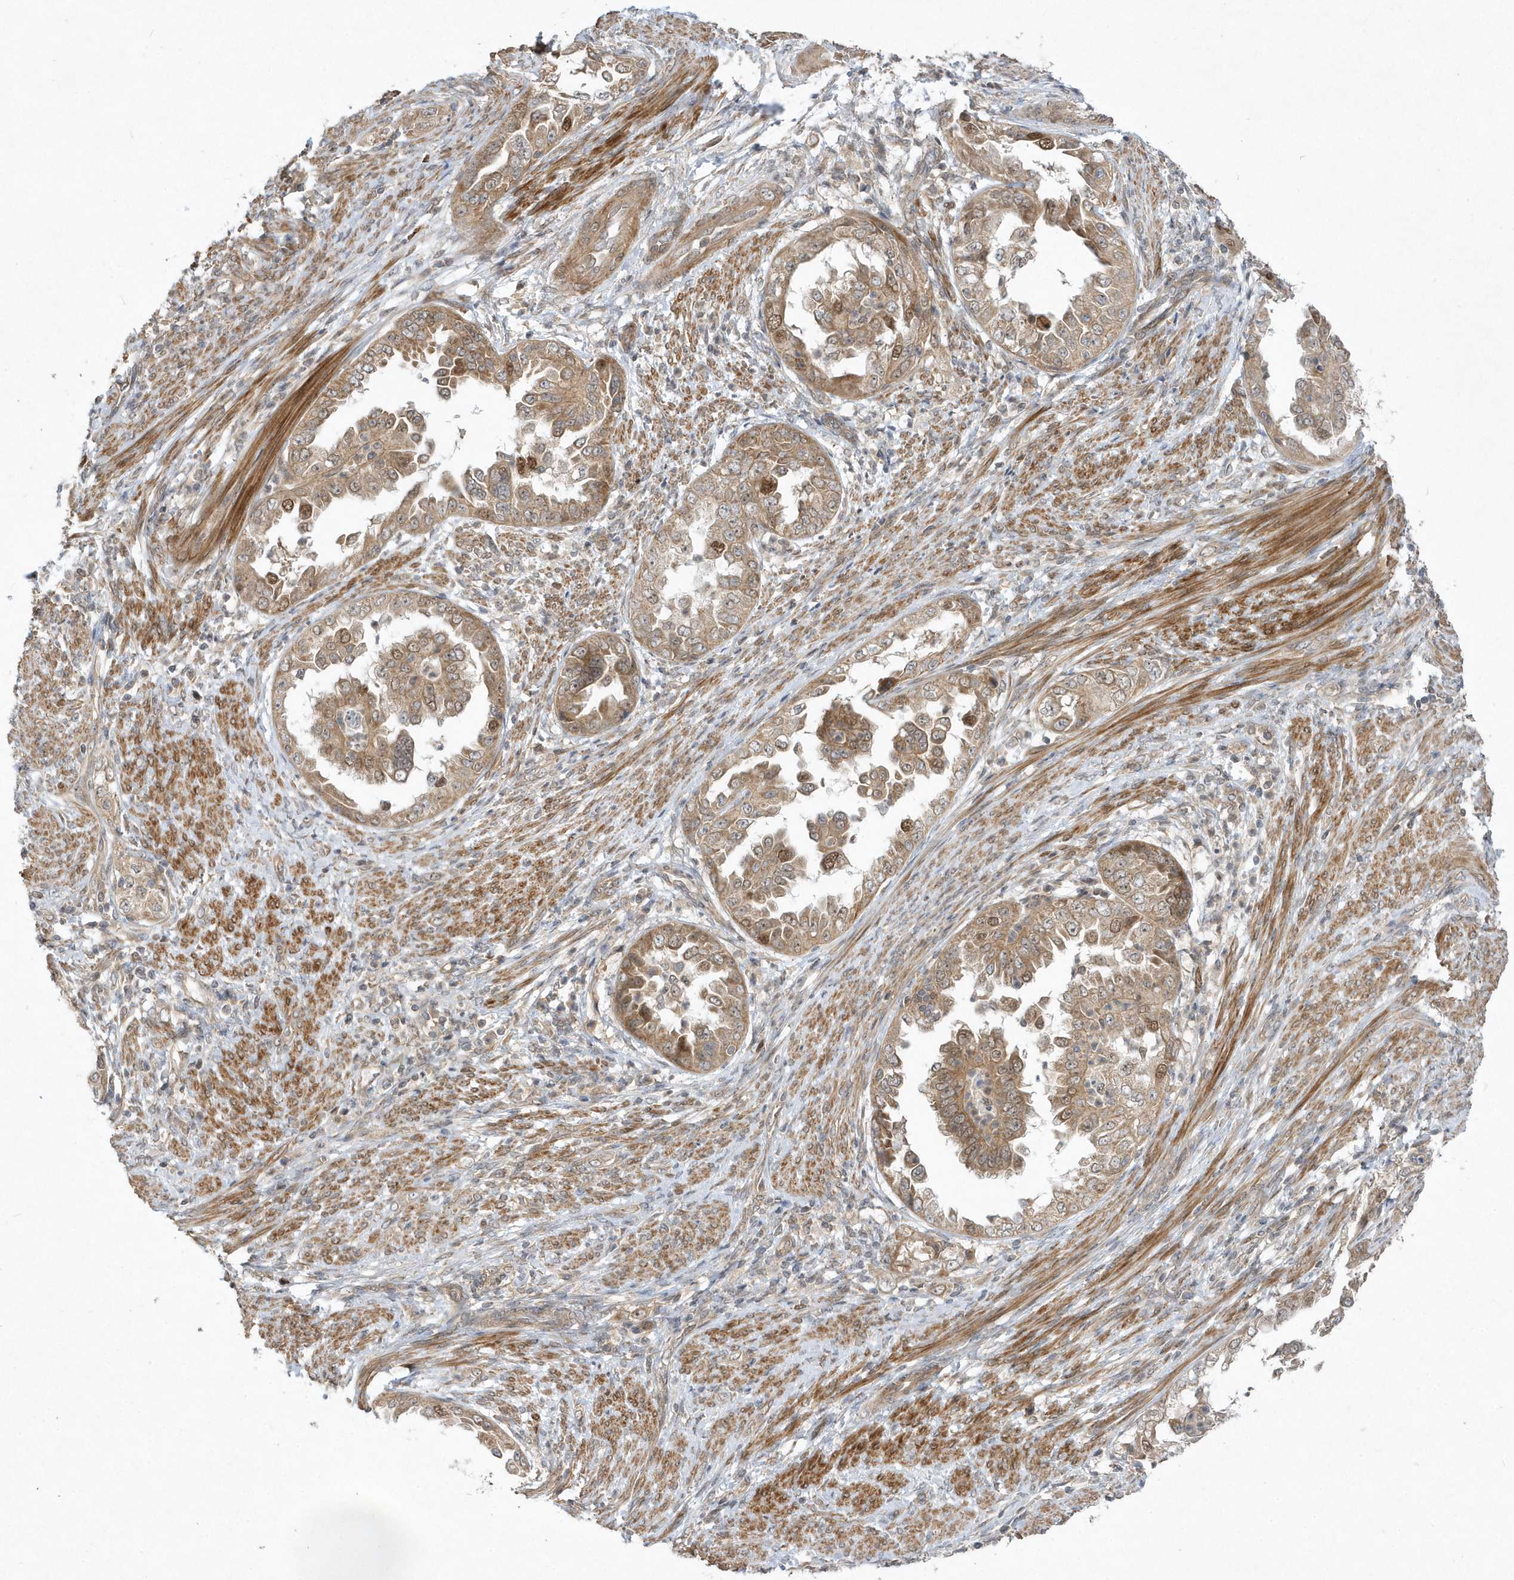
{"staining": {"intensity": "moderate", "quantity": ">75%", "location": "cytoplasmic/membranous,nuclear"}, "tissue": "endometrial cancer", "cell_type": "Tumor cells", "image_type": "cancer", "snomed": [{"axis": "morphology", "description": "Adenocarcinoma, NOS"}, {"axis": "topography", "description": "Endometrium"}], "caption": "A brown stain shows moderate cytoplasmic/membranous and nuclear expression of a protein in adenocarcinoma (endometrial) tumor cells.", "gene": "MXI1", "patient": {"sex": "female", "age": 85}}